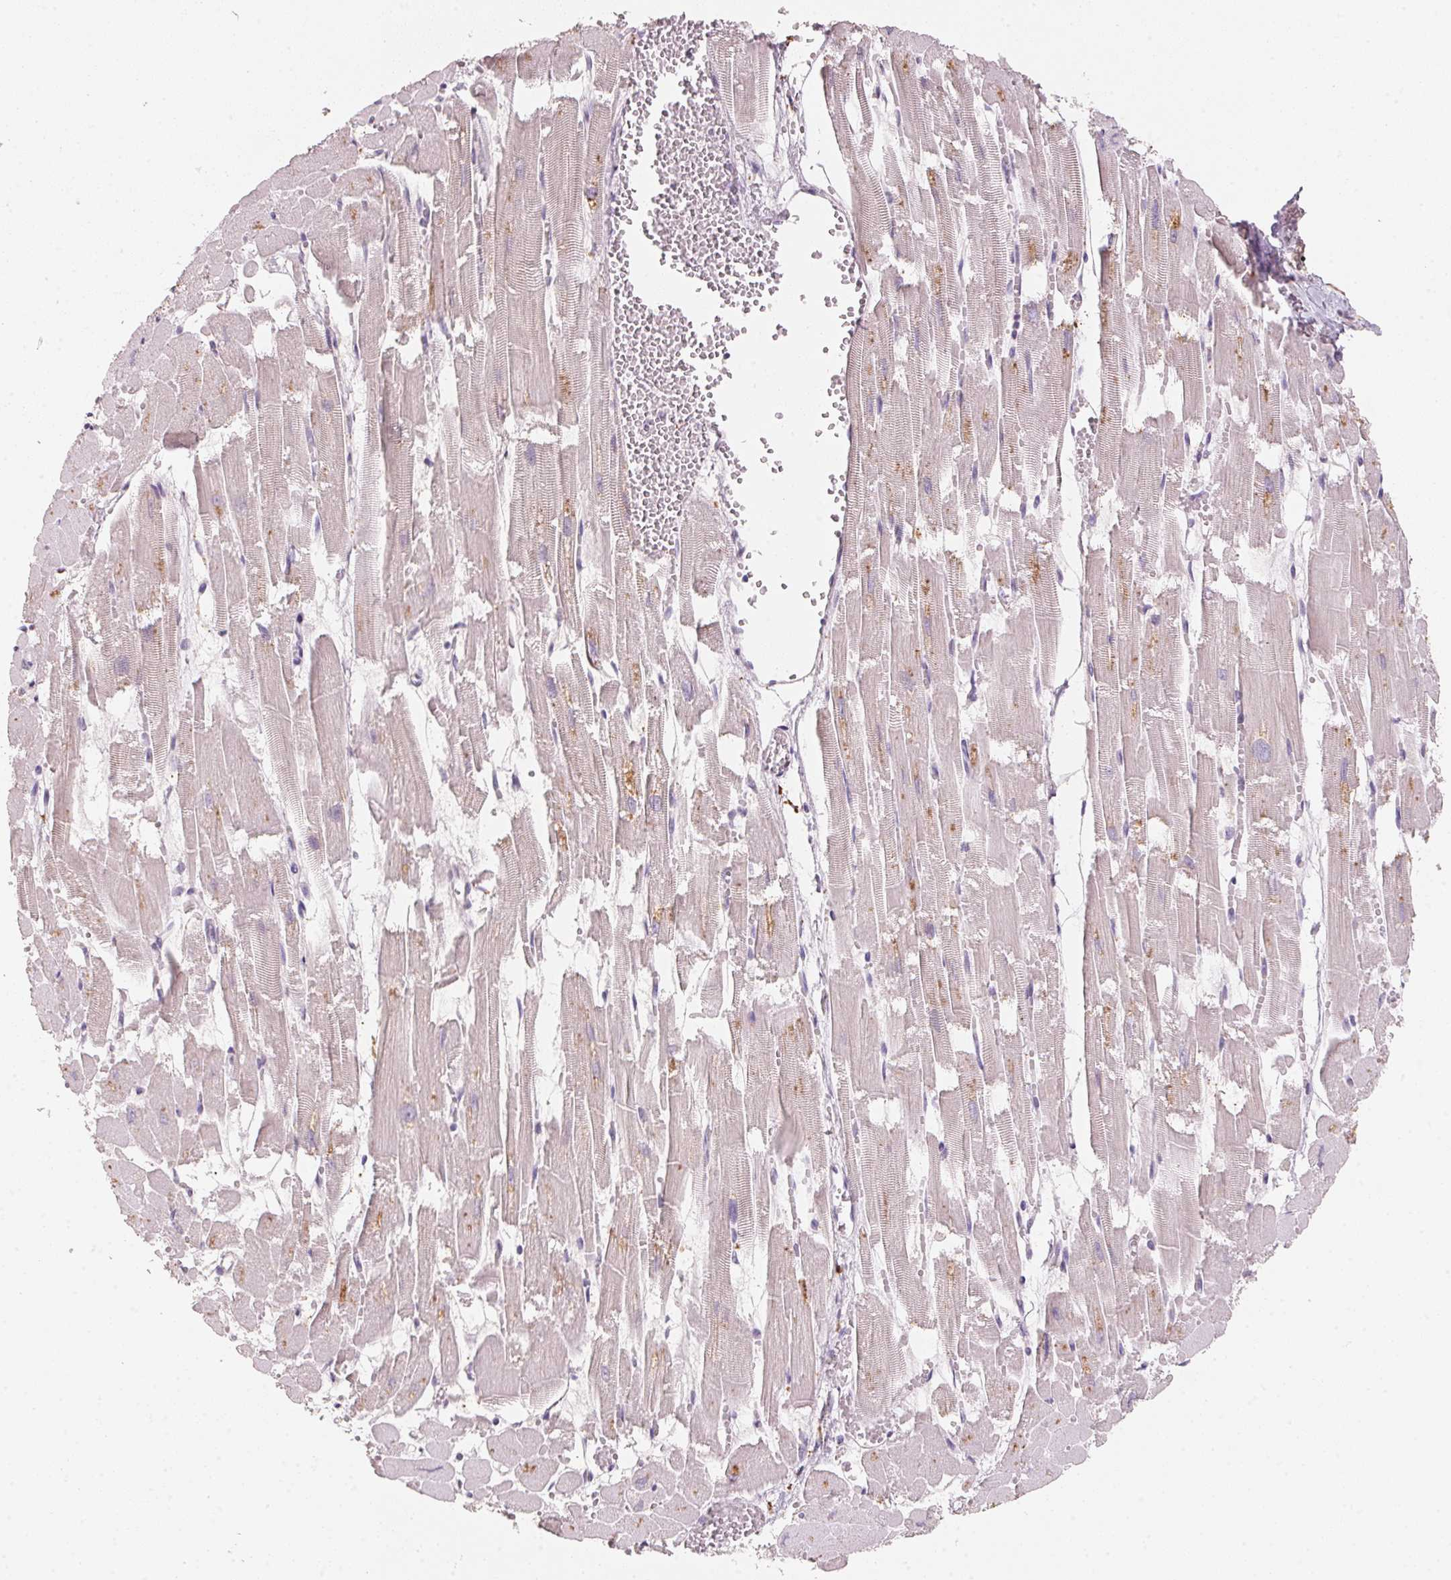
{"staining": {"intensity": "negative", "quantity": "none", "location": "none"}, "tissue": "heart muscle", "cell_type": "Cardiomyocytes", "image_type": "normal", "snomed": [{"axis": "morphology", "description": "Normal tissue, NOS"}, {"axis": "topography", "description": "Heart"}], "caption": "Protein analysis of normal heart muscle displays no significant positivity in cardiomyocytes.", "gene": "CXCL5", "patient": {"sex": "female", "age": 52}}